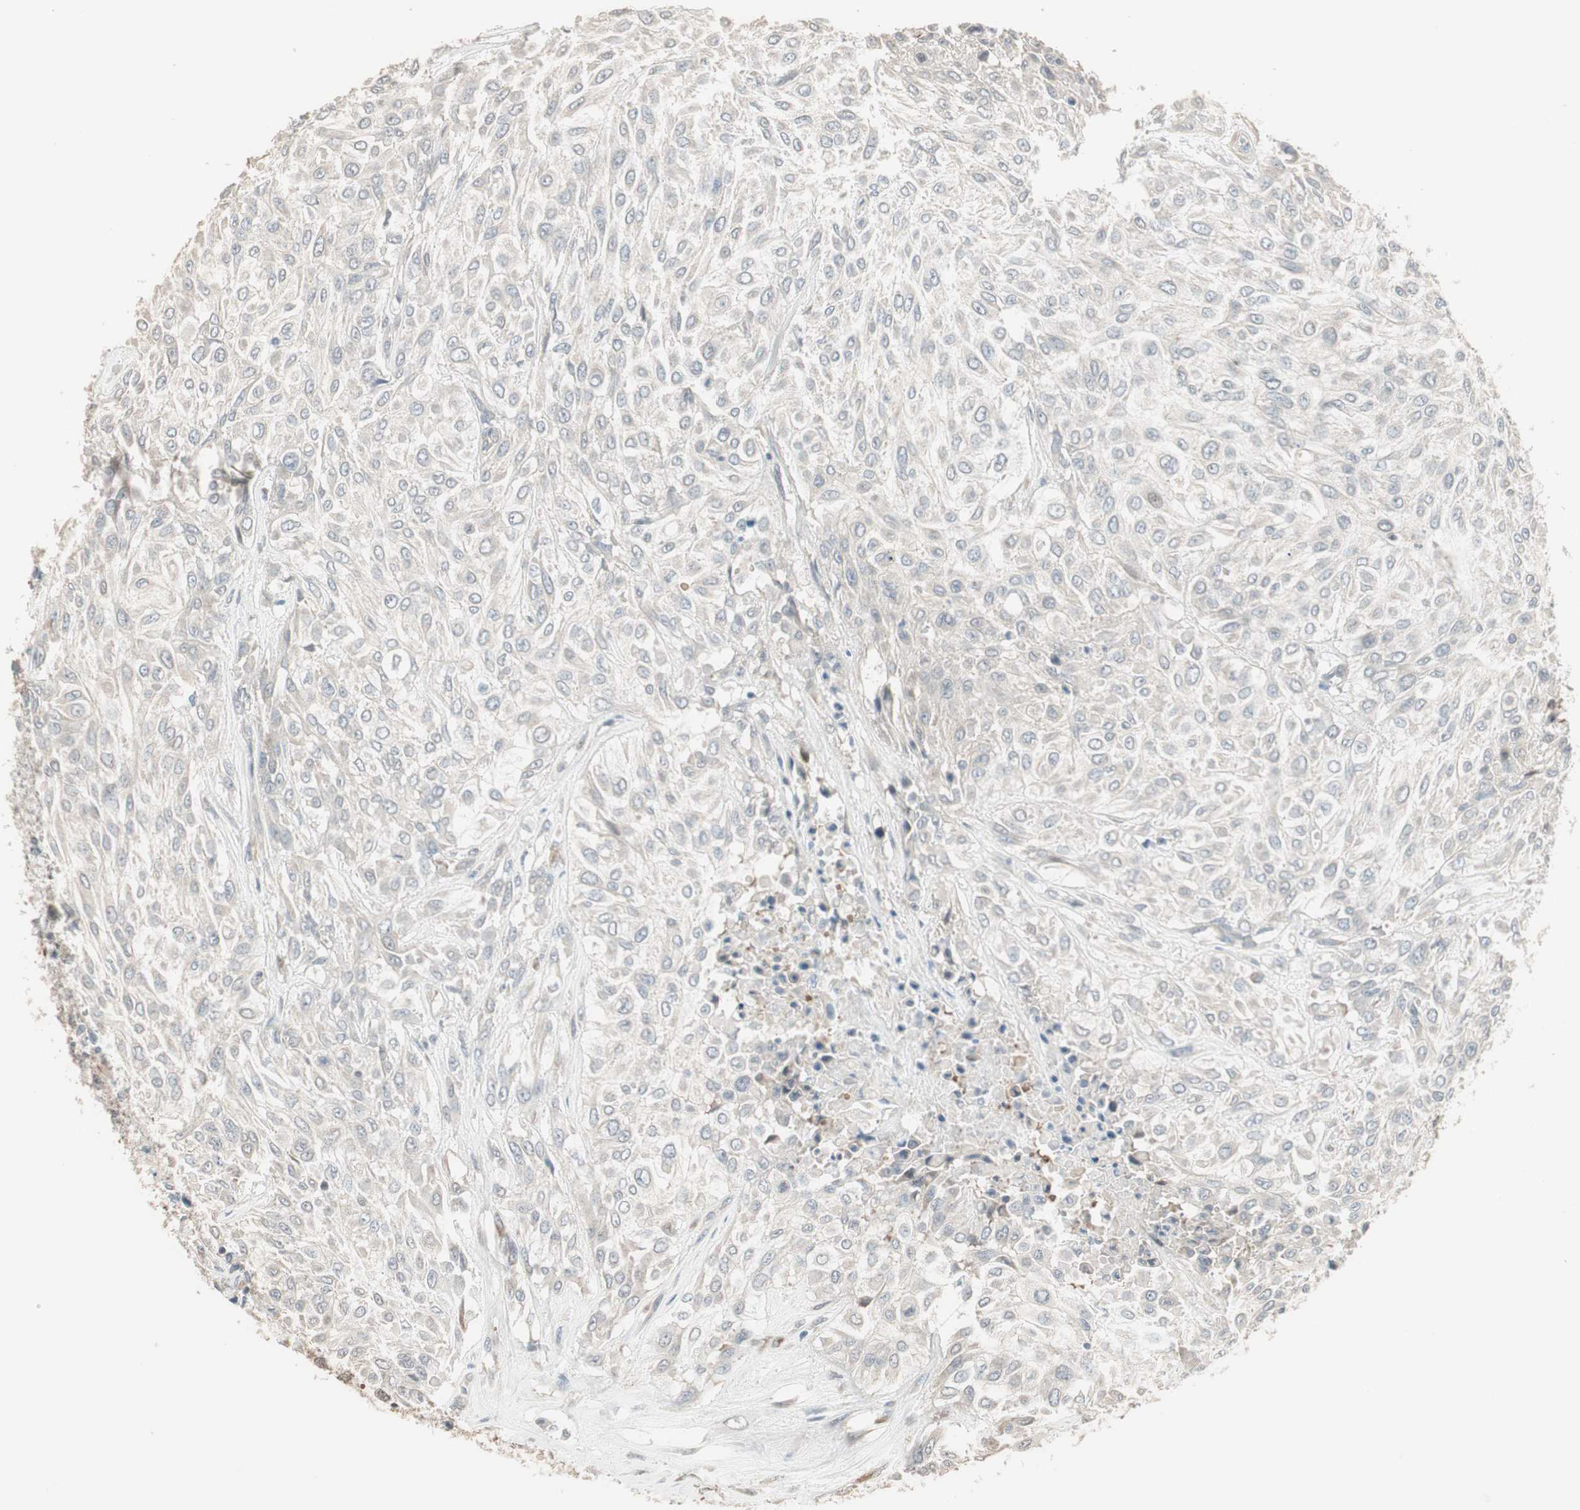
{"staining": {"intensity": "negative", "quantity": "none", "location": "none"}, "tissue": "urothelial cancer", "cell_type": "Tumor cells", "image_type": "cancer", "snomed": [{"axis": "morphology", "description": "Urothelial carcinoma, High grade"}, {"axis": "topography", "description": "Urinary bladder"}], "caption": "IHC image of human urothelial cancer stained for a protein (brown), which demonstrates no staining in tumor cells.", "gene": "PDZK1", "patient": {"sex": "male", "age": 57}}